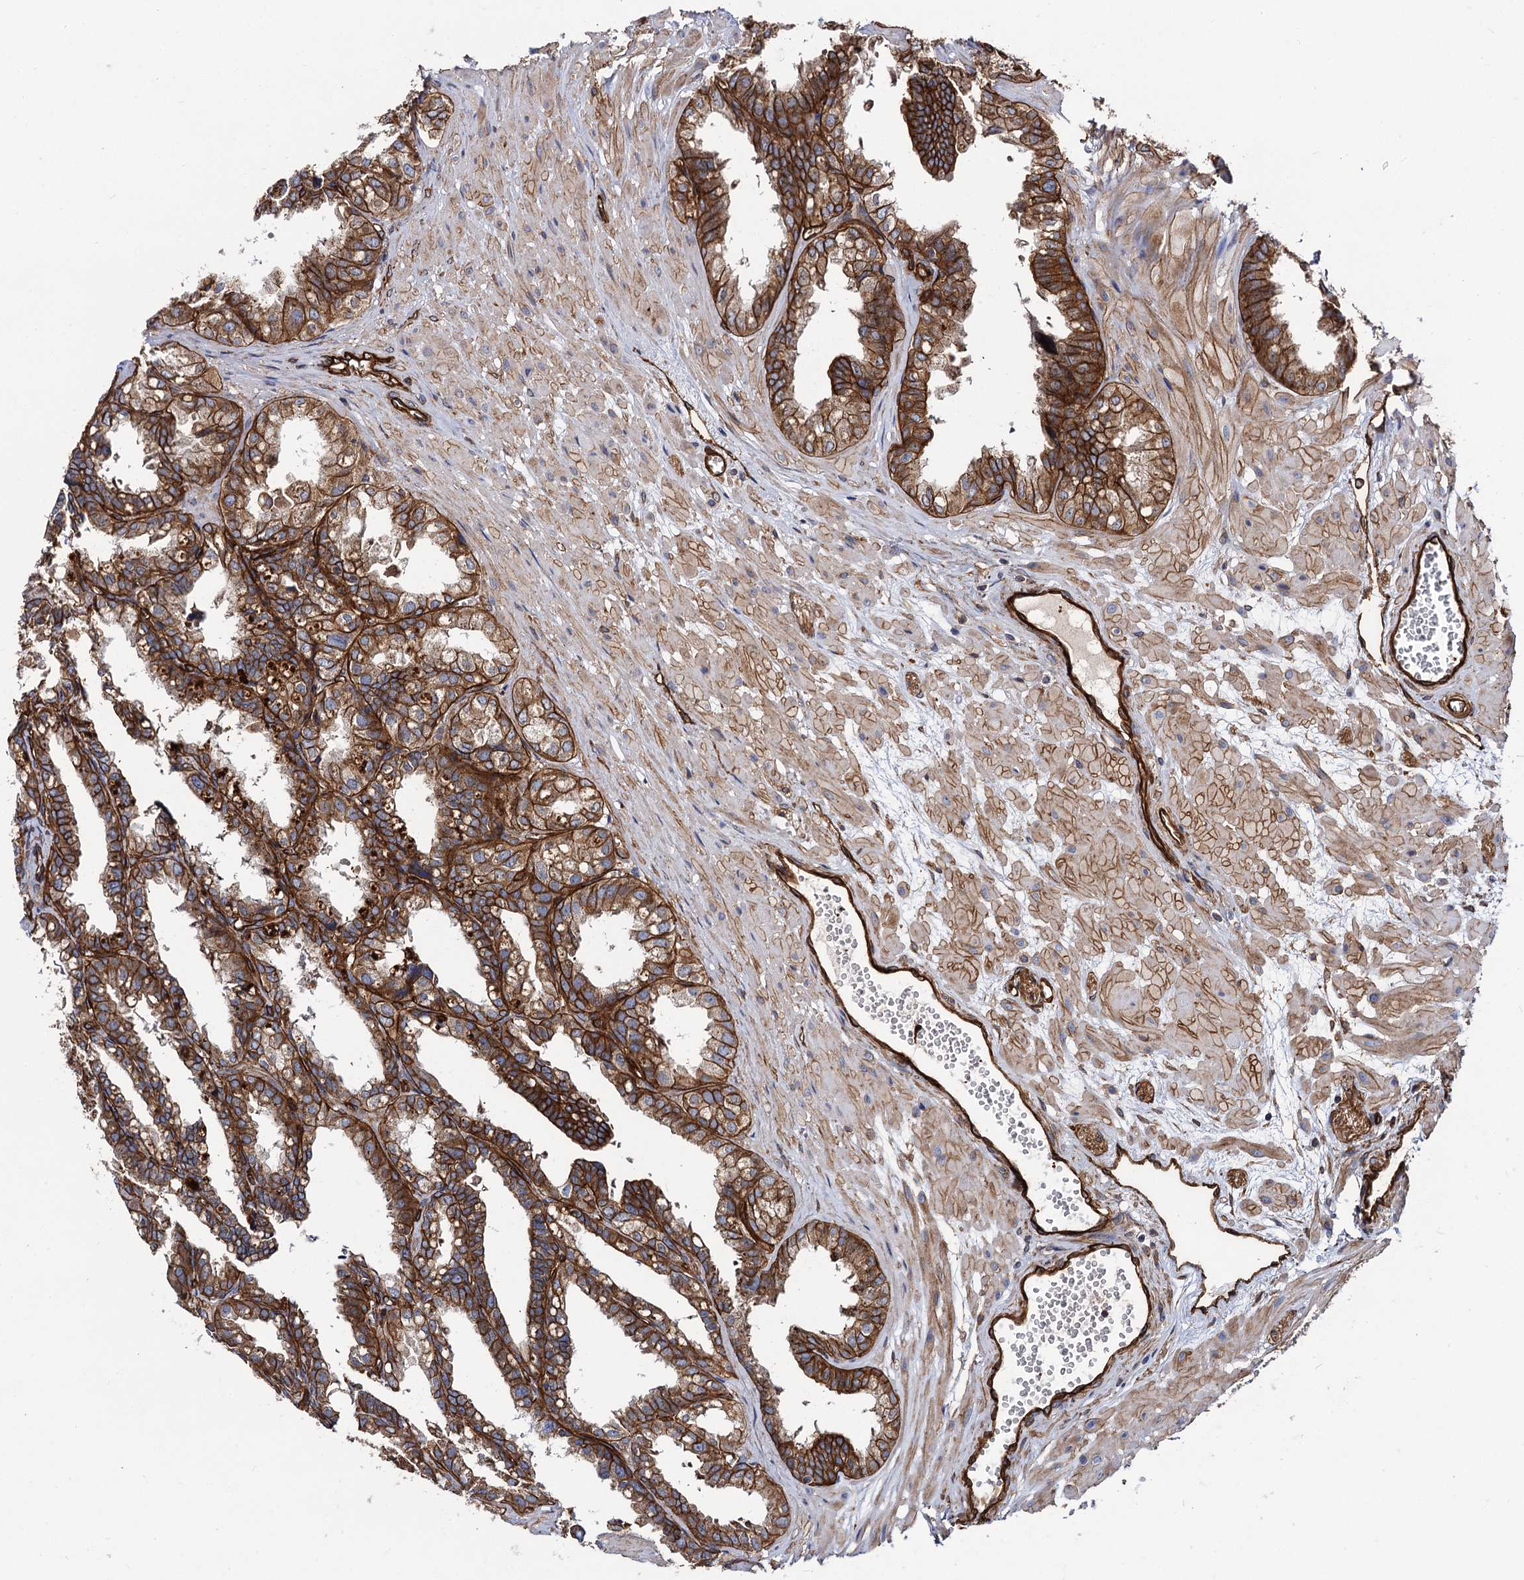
{"staining": {"intensity": "strong", "quantity": ">75%", "location": "cytoplasmic/membranous"}, "tissue": "seminal vesicle", "cell_type": "Glandular cells", "image_type": "normal", "snomed": [{"axis": "morphology", "description": "Normal tissue, NOS"}, {"axis": "topography", "description": "Prostate"}, {"axis": "topography", "description": "Seminal veicle"}], "caption": "Immunohistochemical staining of benign seminal vesicle demonstrates strong cytoplasmic/membranous protein staining in about >75% of glandular cells.", "gene": "CIP2A", "patient": {"sex": "male", "age": 51}}